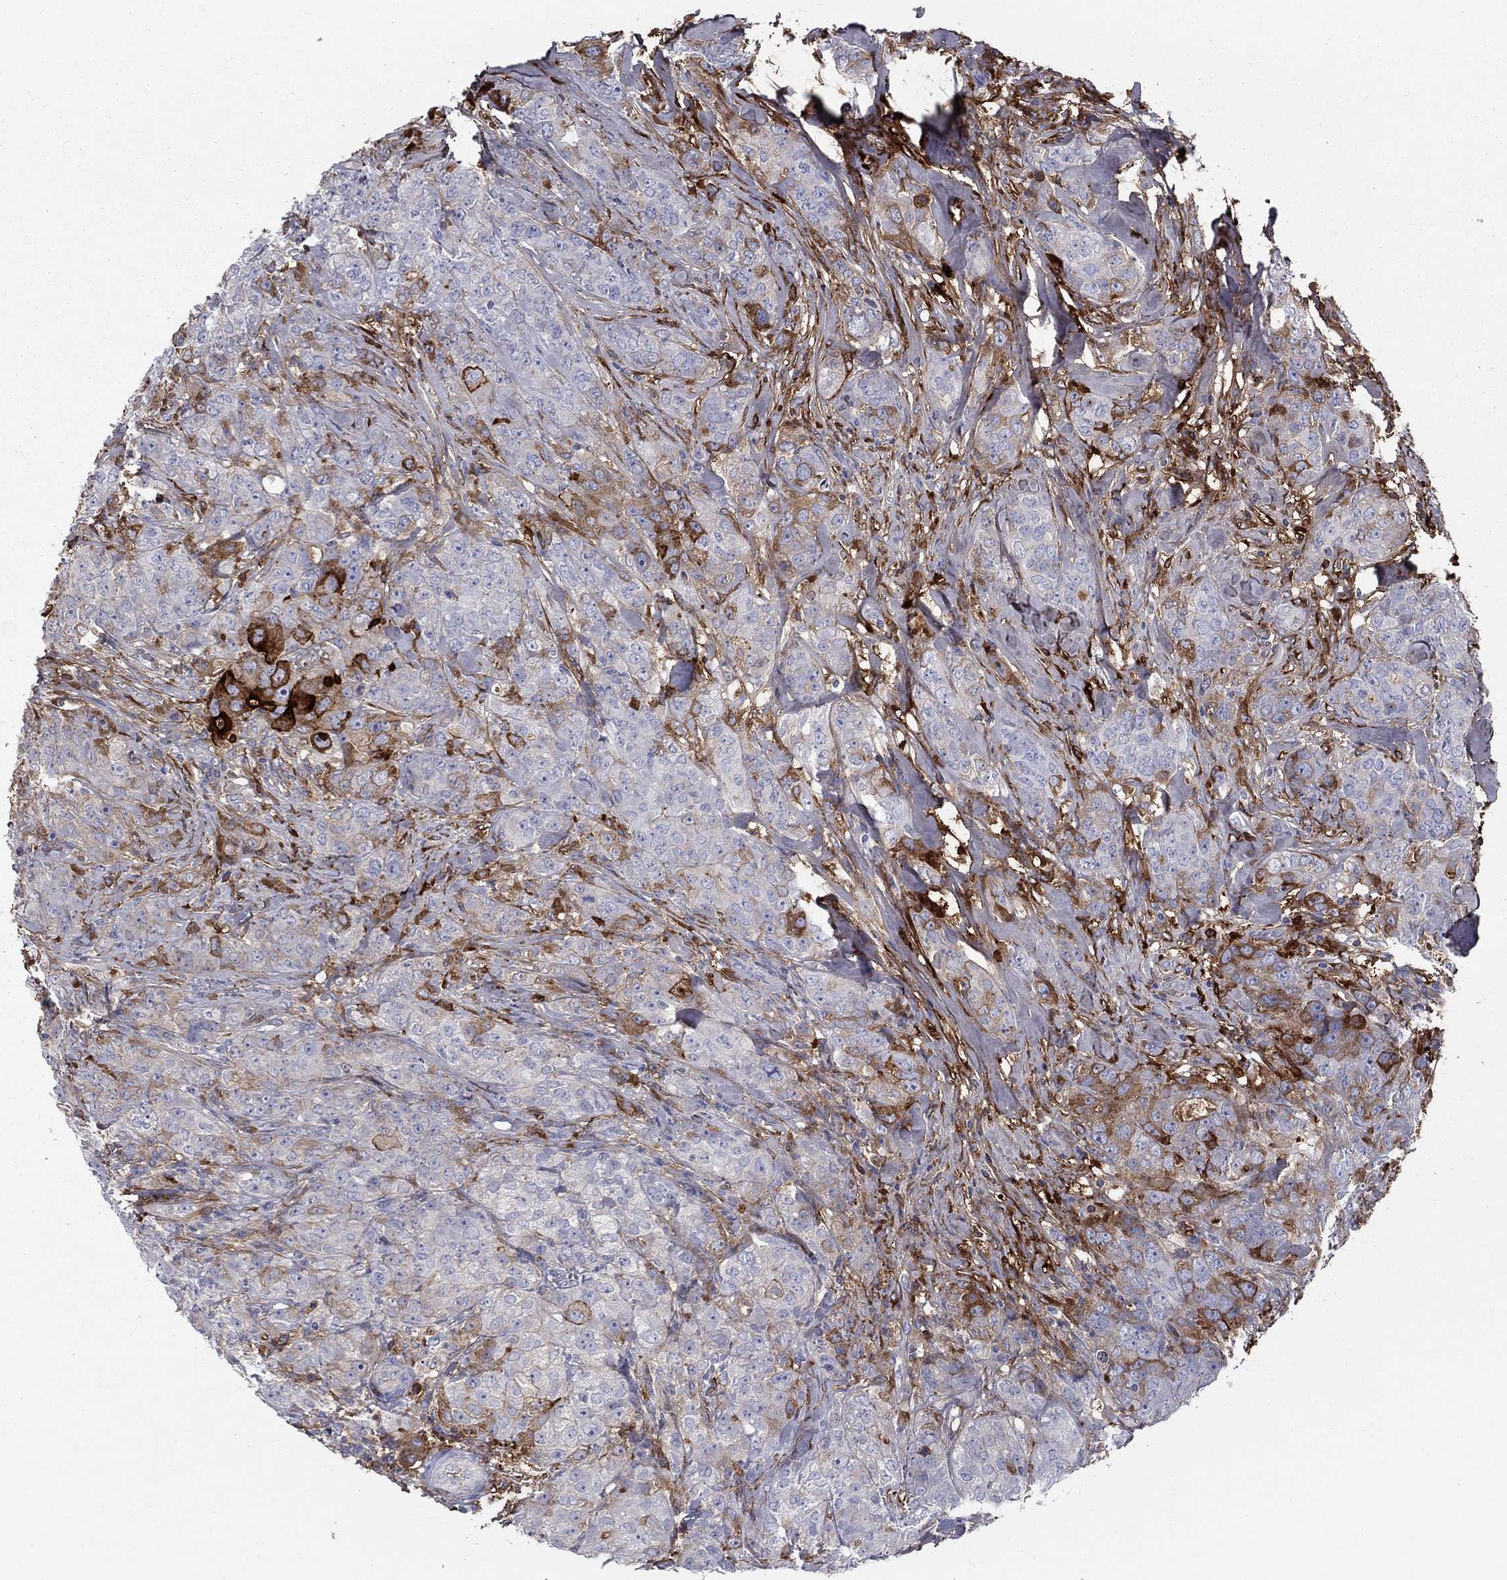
{"staining": {"intensity": "strong", "quantity": "<25%", "location": "cytoplasmic/membranous"}, "tissue": "breast cancer", "cell_type": "Tumor cells", "image_type": "cancer", "snomed": [{"axis": "morphology", "description": "Duct carcinoma"}, {"axis": "topography", "description": "Breast"}], "caption": "Protein staining of breast cancer (intraductal carcinoma) tissue displays strong cytoplasmic/membranous staining in approximately <25% of tumor cells.", "gene": "HPX", "patient": {"sex": "female", "age": 43}}